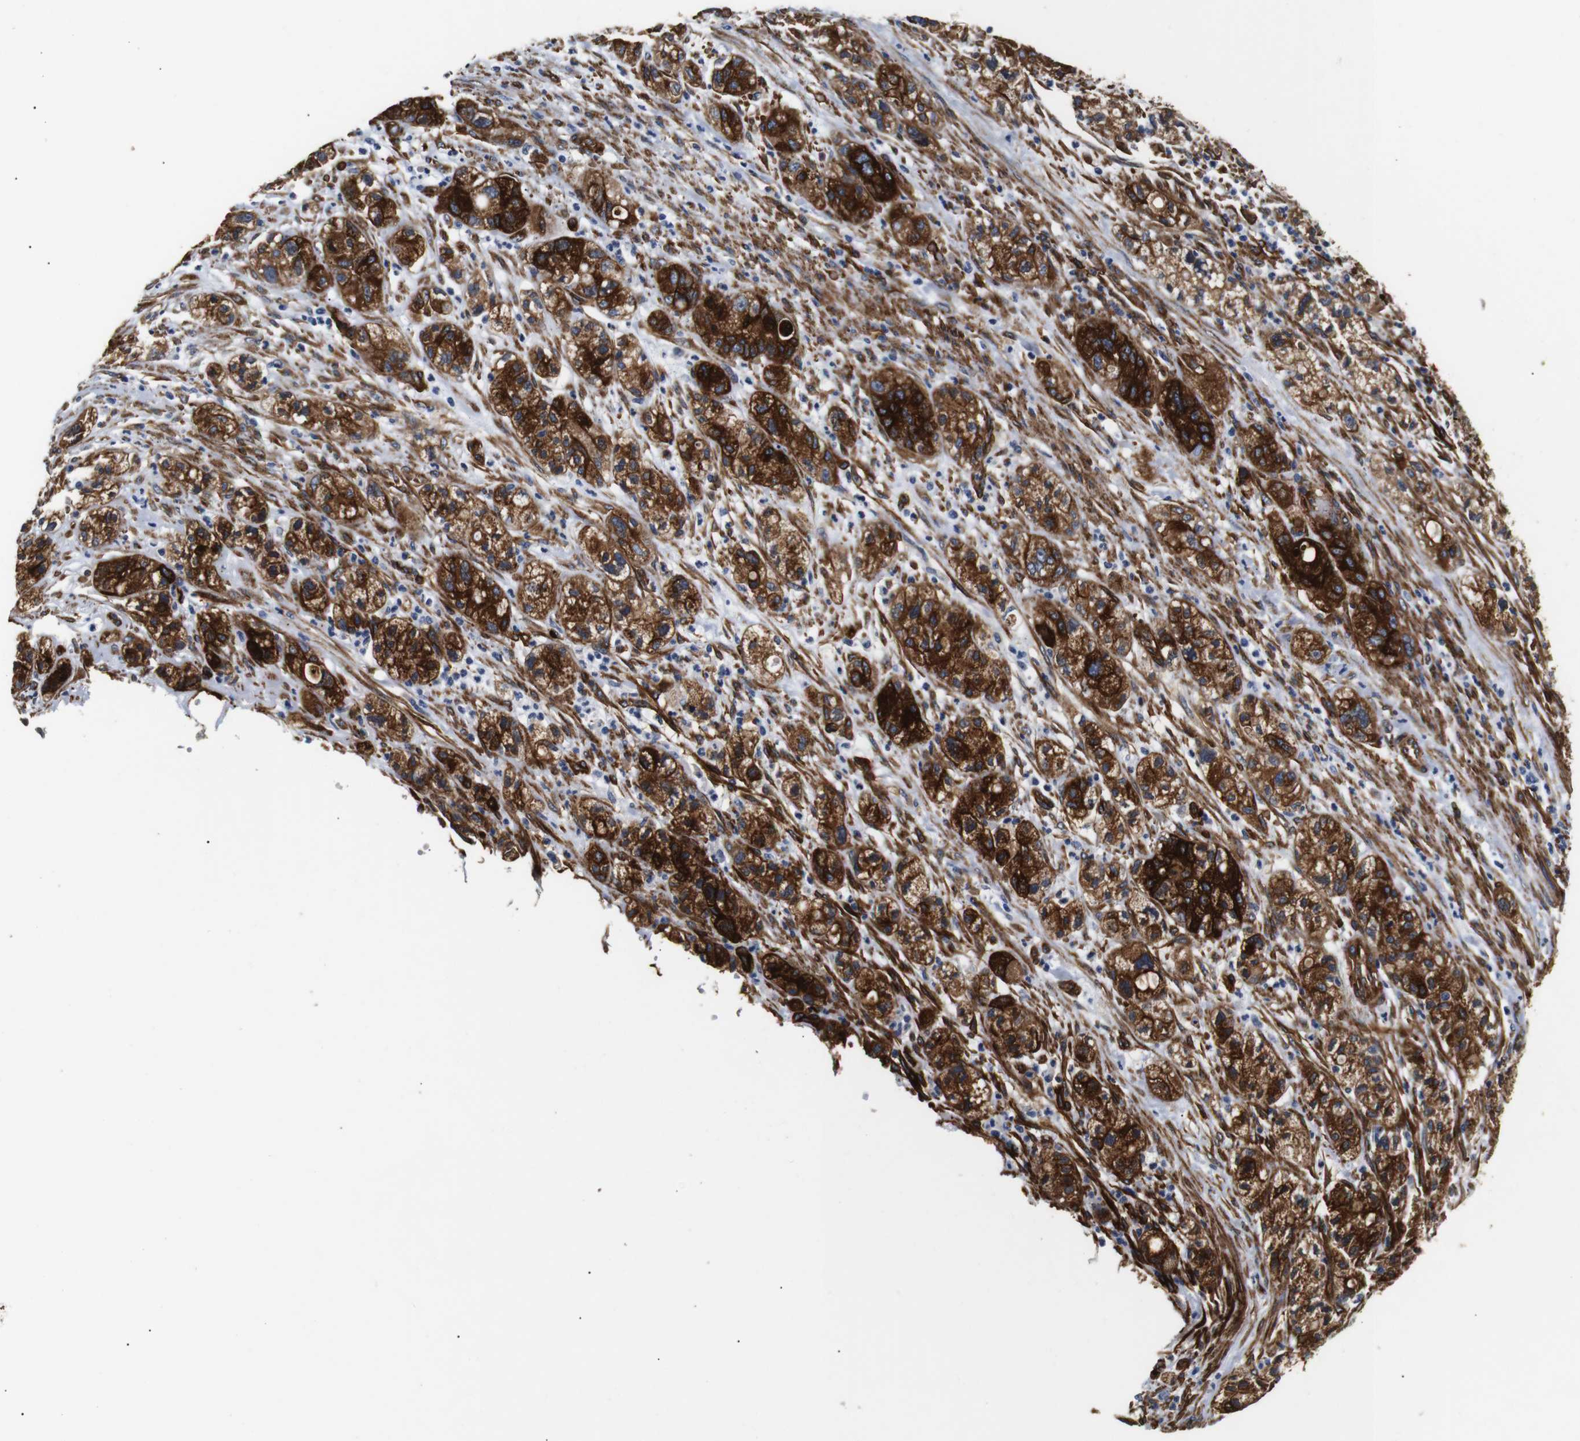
{"staining": {"intensity": "strong", "quantity": ">75%", "location": "cytoplasmic/membranous"}, "tissue": "pancreatic cancer", "cell_type": "Tumor cells", "image_type": "cancer", "snomed": [{"axis": "morphology", "description": "Adenocarcinoma, NOS"}, {"axis": "topography", "description": "Pancreas"}], "caption": "Pancreatic adenocarcinoma stained for a protein (brown) reveals strong cytoplasmic/membranous positive positivity in about >75% of tumor cells.", "gene": "CAV2", "patient": {"sex": "female", "age": 78}}